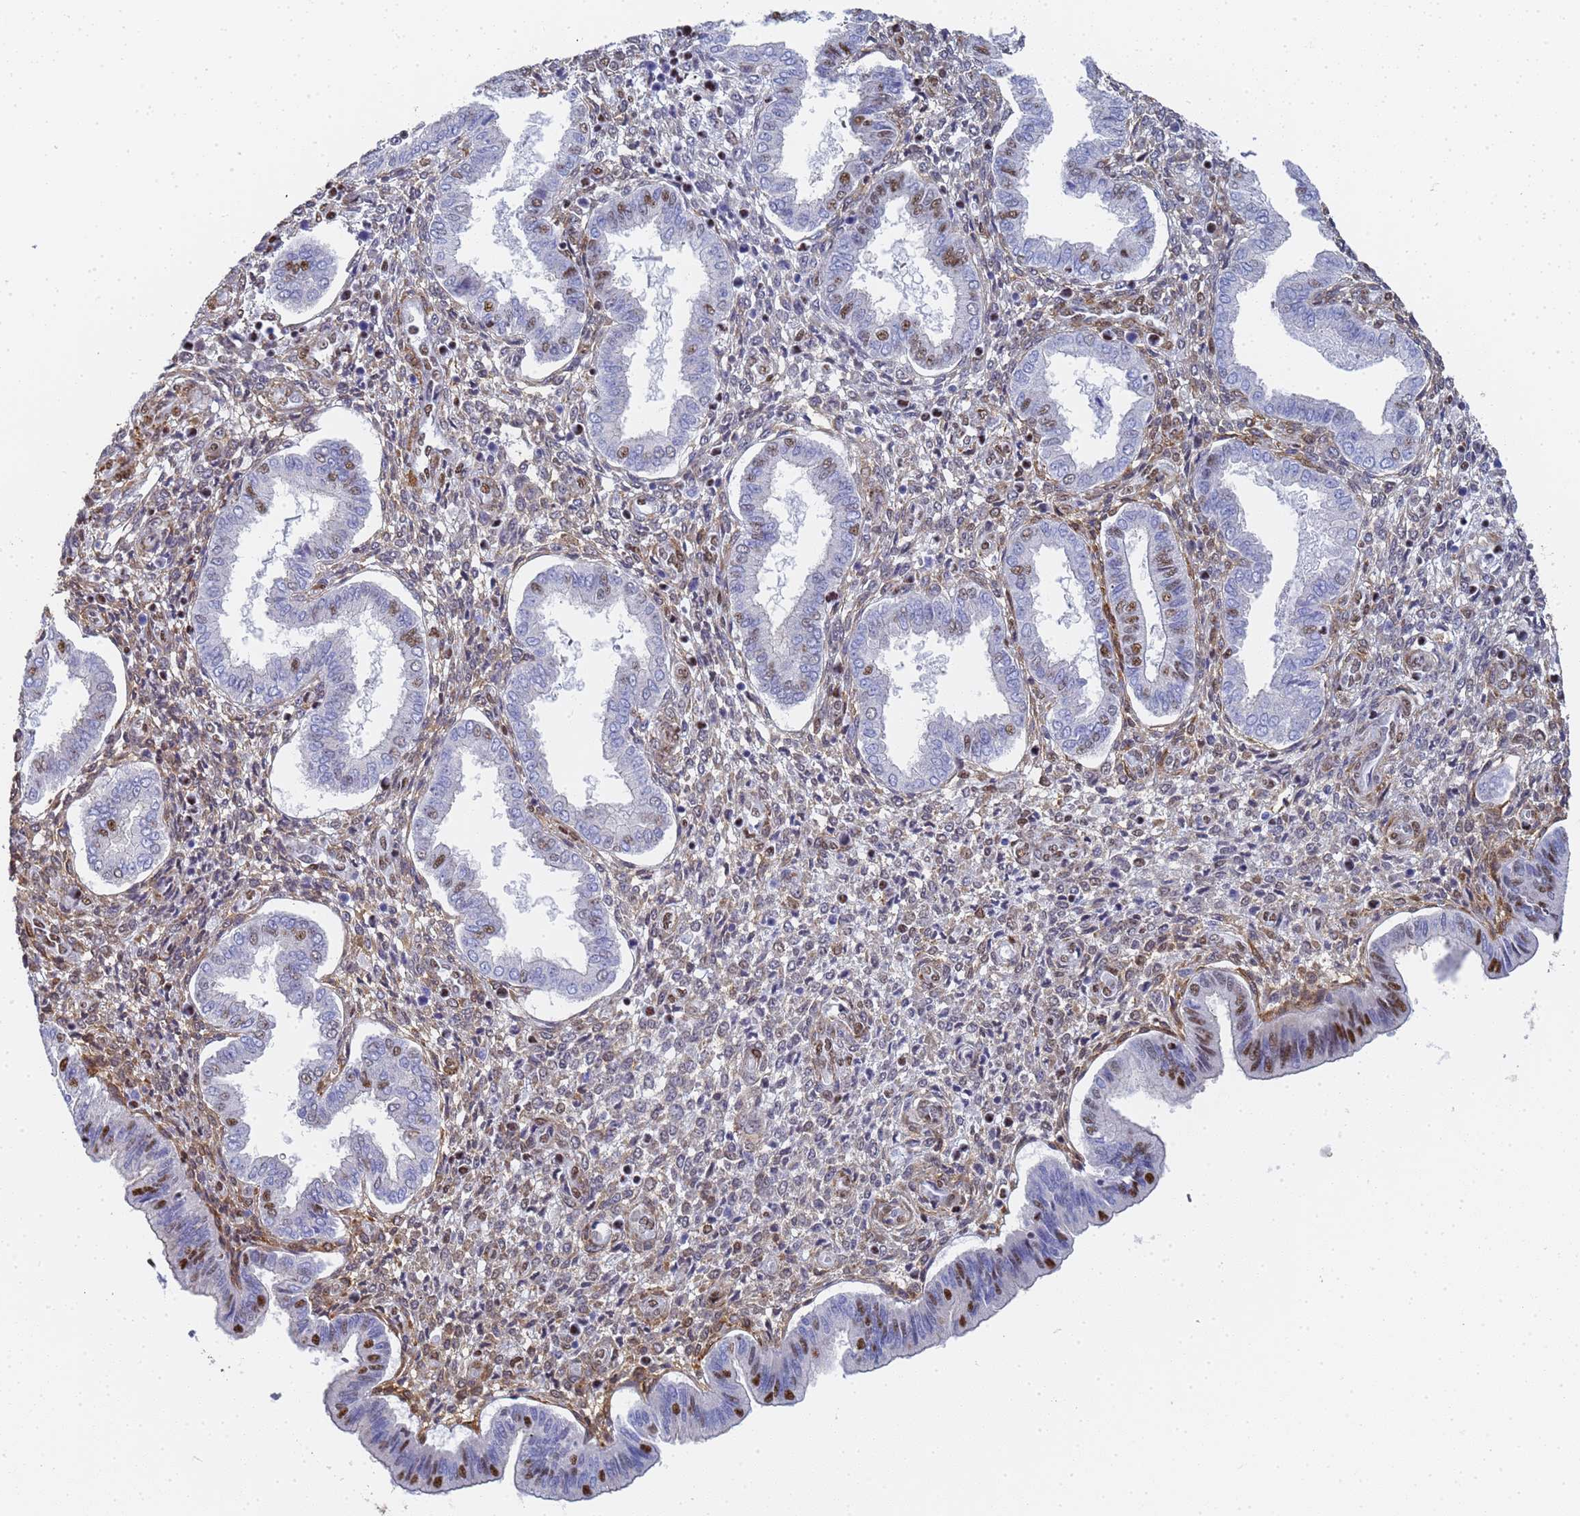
{"staining": {"intensity": "moderate", "quantity": "<25%", "location": "cytoplasmic/membranous,nuclear"}, "tissue": "endometrium", "cell_type": "Cells in endometrial stroma", "image_type": "normal", "snomed": [{"axis": "morphology", "description": "Normal tissue, NOS"}, {"axis": "topography", "description": "Endometrium"}], "caption": "Immunohistochemistry (IHC) of benign endometrium exhibits low levels of moderate cytoplasmic/membranous,nuclear positivity in approximately <25% of cells in endometrial stroma. (brown staining indicates protein expression, while blue staining denotes nuclei).", "gene": "PRRT4", "patient": {"sex": "female", "age": 24}}